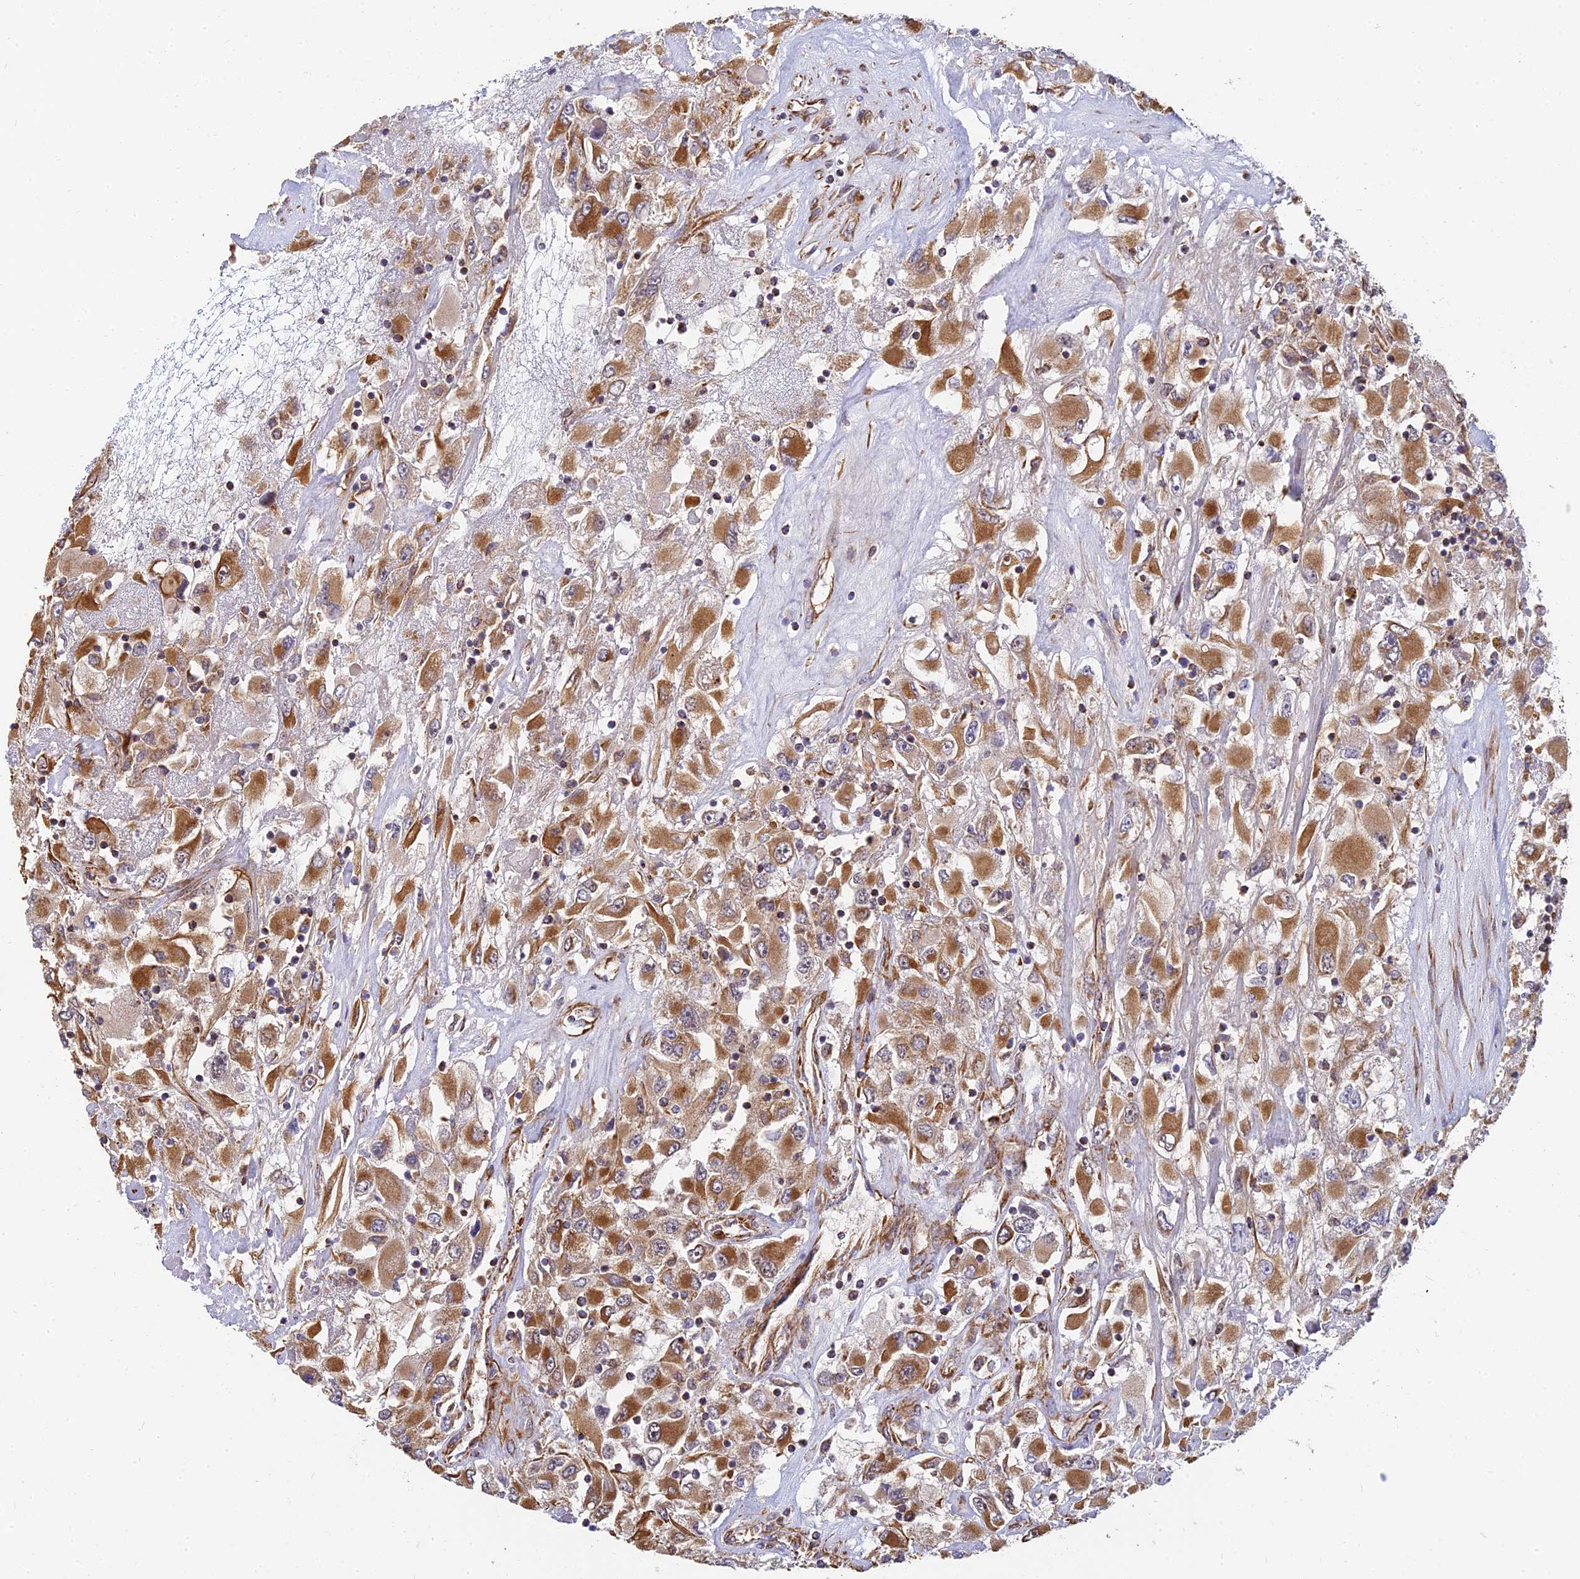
{"staining": {"intensity": "moderate", "quantity": ">75%", "location": "cytoplasmic/membranous"}, "tissue": "renal cancer", "cell_type": "Tumor cells", "image_type": "cancer", "snomed": [{"axis": "morphology", "description": "Adenocarcinoma, NOS"}, {"axis": "topography", "description": "Kidney"}], "caption": "Renal cancer was stained to show a protein in brown. There is medium levels of moderate cytoplasmic/membranous expression in approximately >75% of tumor cells.", "gene": "DSTYK", "patient": {"sex": "female", "age": 52}}